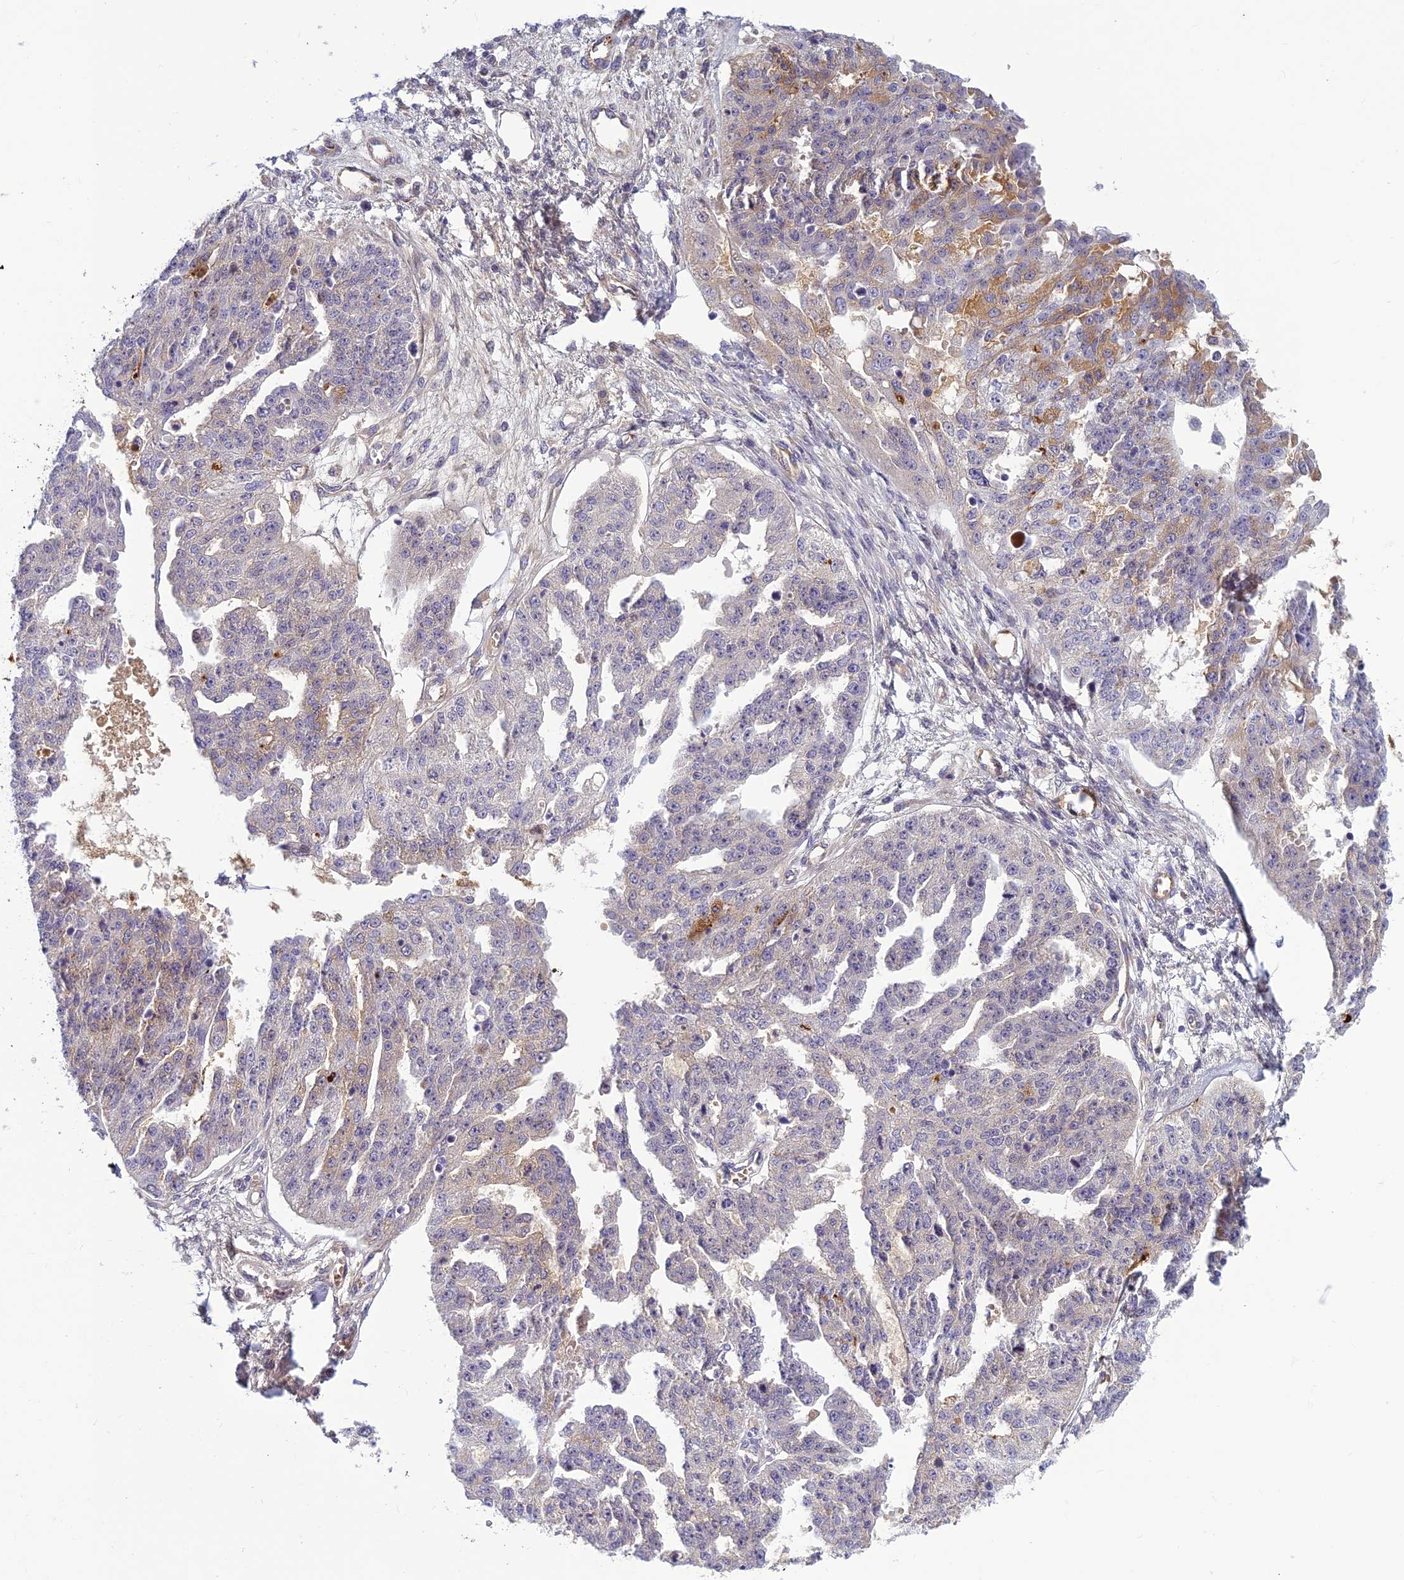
{"staining": {"intensity": "weak", "quantity": "<25%", "location": "cytoplasmic/membranous"}, "tissue": "ovarian cancer", "cell_type": "Tumor cells", "image_type": "cancer", "snomed": [{"axis": "morphology", "description": "Cystadenocarcinoma, serous, NOS"}, {"axis": "topography", "description": "Ovary"}], "caption": "Tumor cells show no significant protein expression in serous cystadenocarcinoma (ovarian). (Stains: DAB (3,3'-diaminobenzidine) immunohistochemistry with hematoxylin counter stain, Microscopy: brightfield microscopy at high magnification).", "gene": "CLEC11A", "patient": {"sex": "female", "age": 58}}